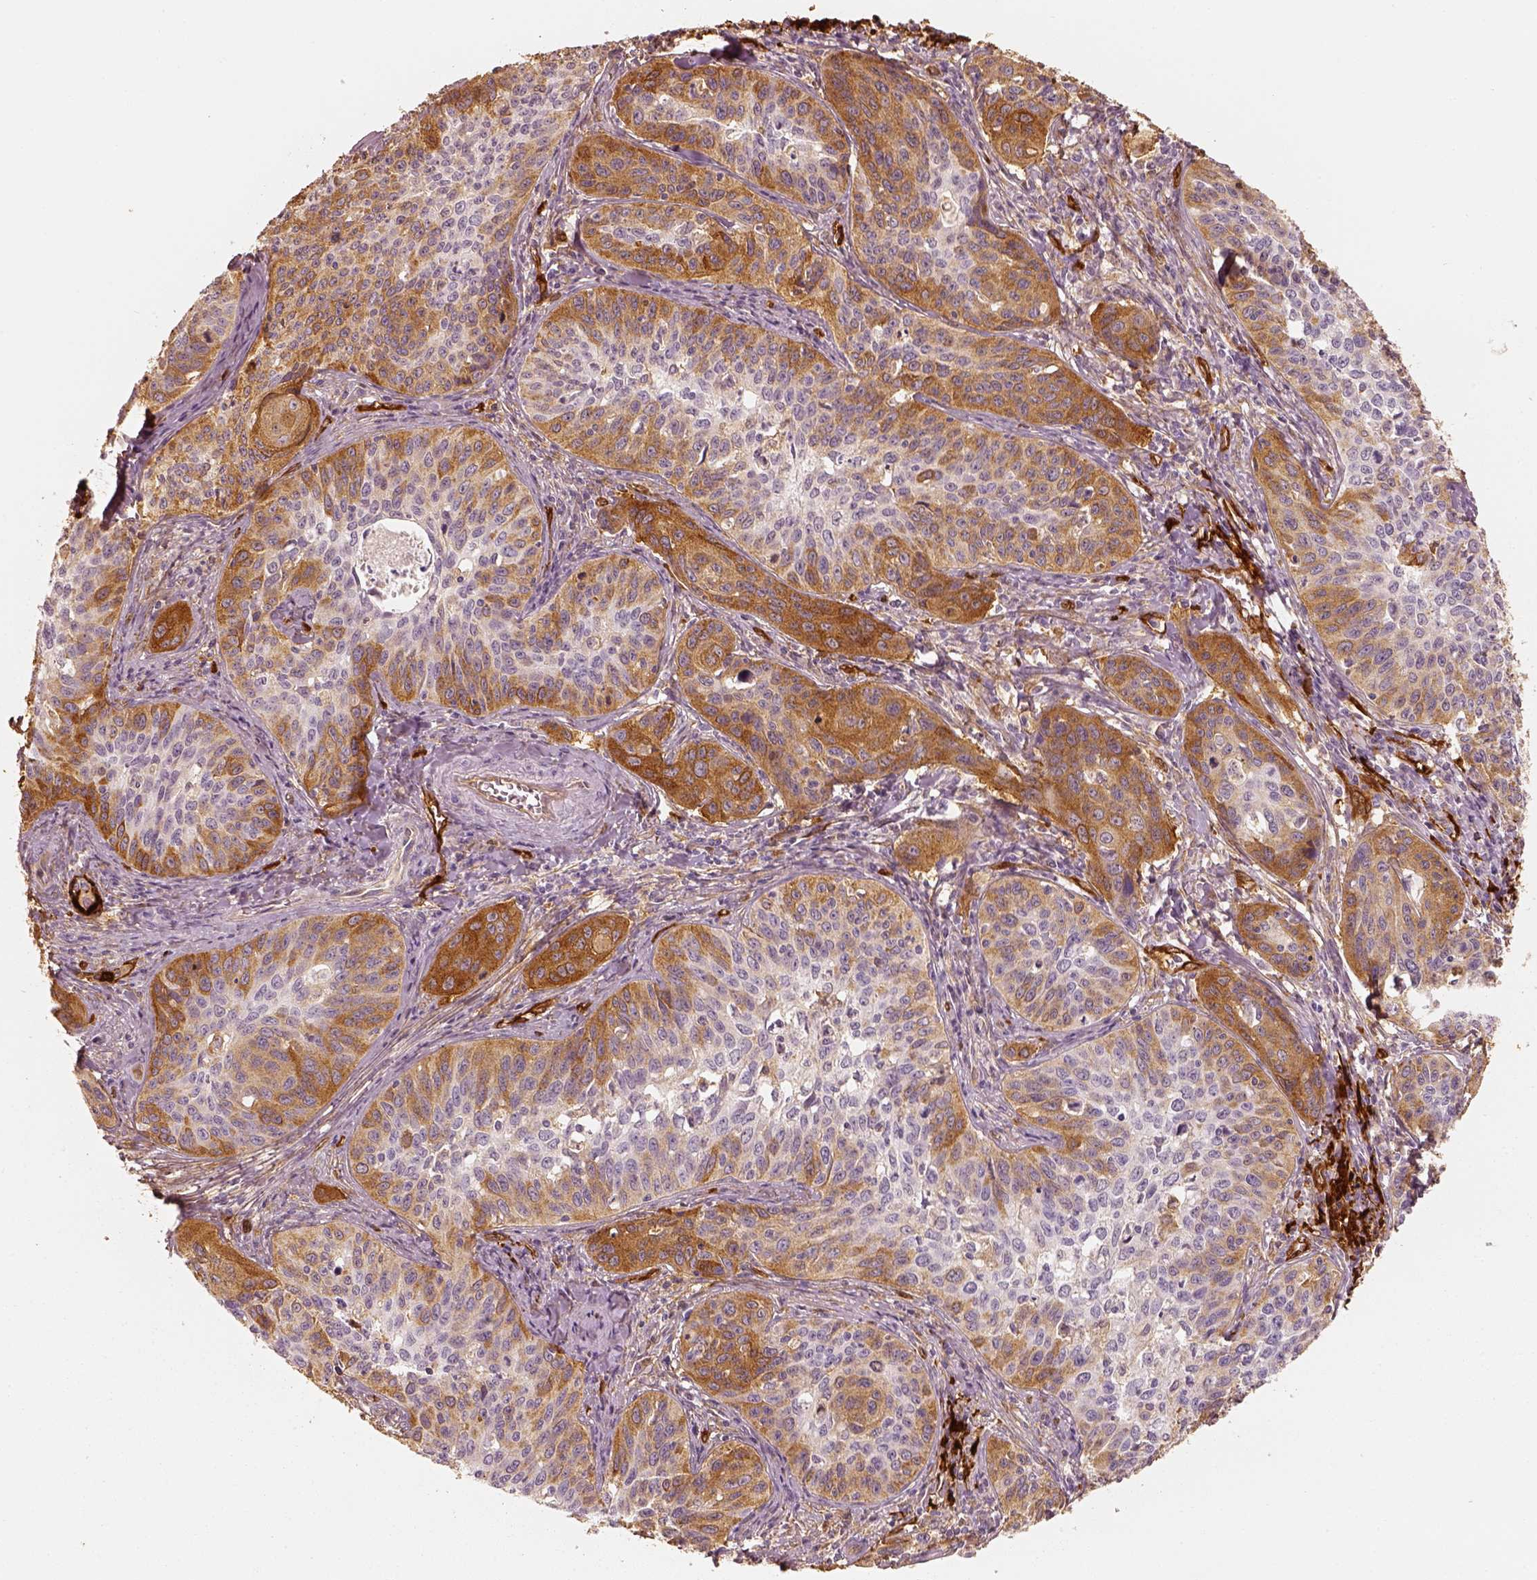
{"staining": {"intensity": "moderate", "quantity": "25%-75%", "location": "cytoplasmic/membranous"}, "tissue": "cervical cancer", "cell_type": "Tumor cells", "image_type": "cancer", "snomed": [{"axis": "morphology", "description": "Squamous cell carcinoma, NOS"}, {"axis": "topography", "description": "Cervix"}], "caption": "High-power microscopy captured an IHC image of cervical cancer, revealing moderate cytoplasmic/membranous positivity in approximately 25%-75% of tumor cells. (Brightfield microscopy of DAB IHC at high magnification).", "gene": "FSCN1", "patient": {"sex": "female", "age": 31}}